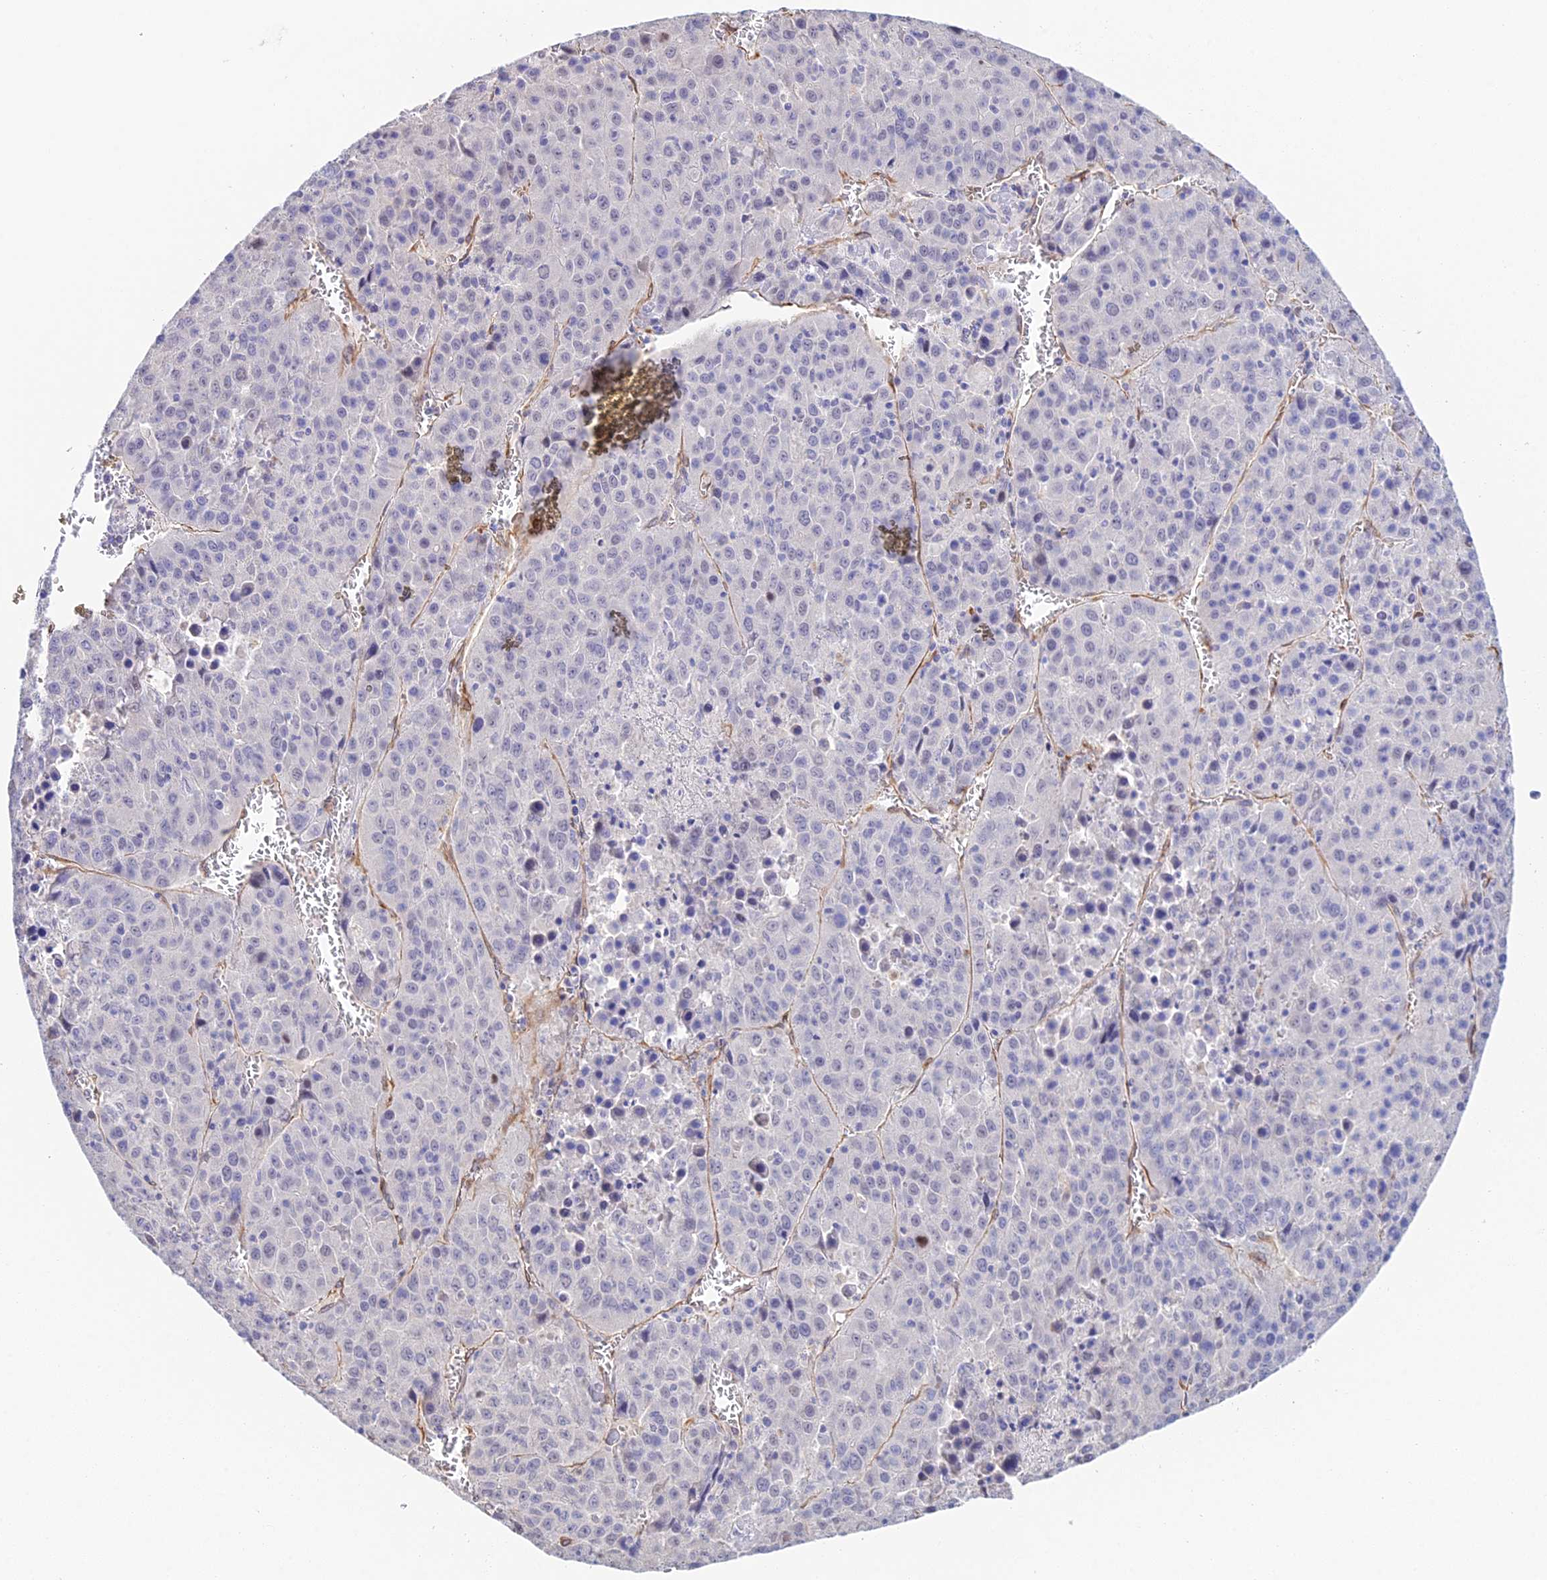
{"staining": {"intensity": "negative", "quantity": "none", "location": "none"}, "tissue": "liver cancer", "cell_type": "Tumor cells", "image_type": "cancer", "snomed": [{"axis": "morphology", "description": "Carcinoma, Hepatocellular, NOS"}, {"axis": "topography", "description": "Liver"}], "caption": "IHC micrograph of human liver hepatocellular carcinoma stained for a protein (brown), which displays no expression in tumor cells.", "gene": "MXRA7", "patient": {"sex": "female", "age": 53}}